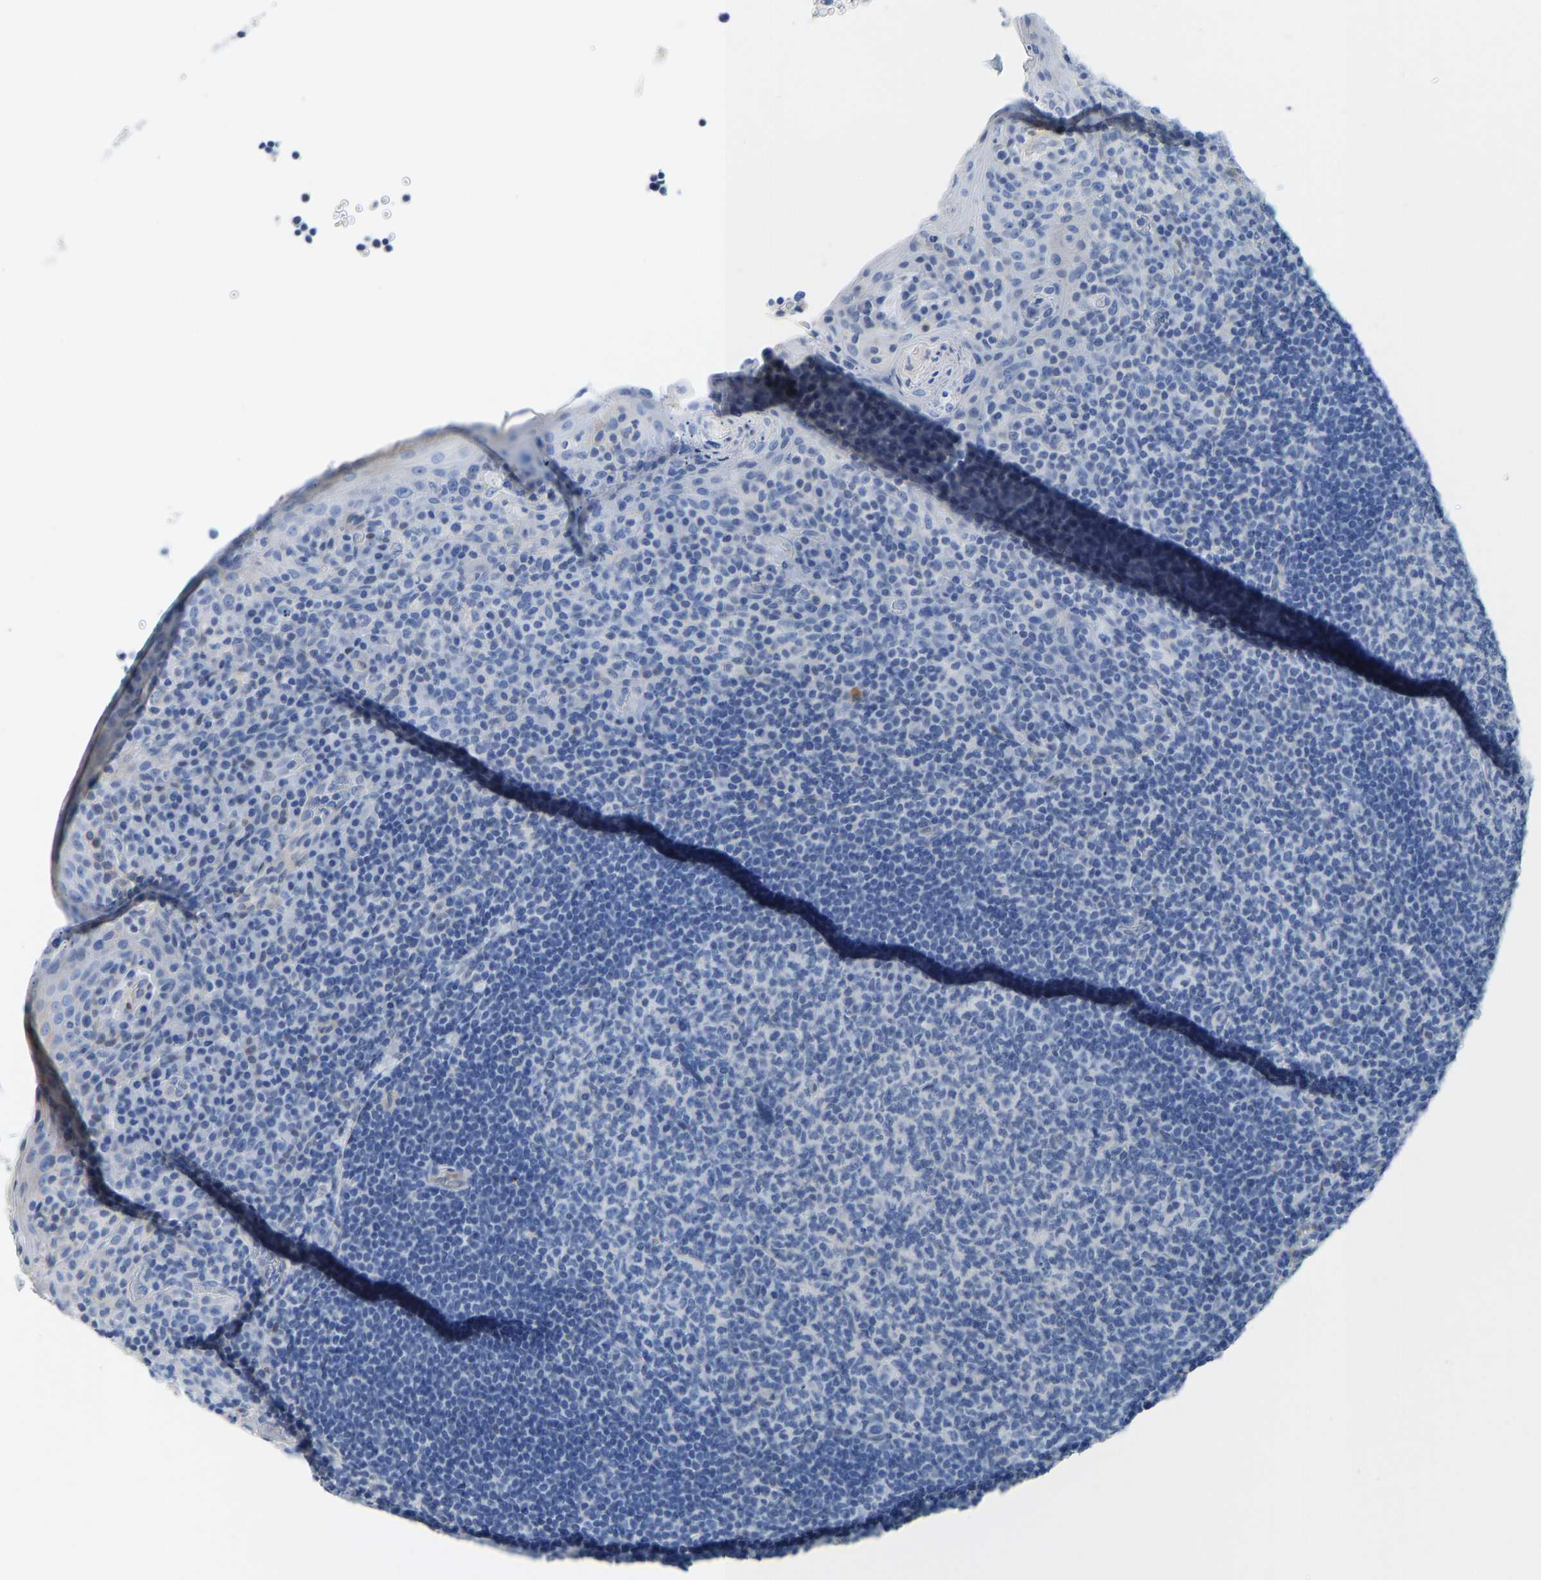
{"staining": {"intensity": "negative", "quantity": "none", "location": "none"}, "tissue": "tonsil", "cell_type": "Germinal center cells", "image_type": "normal", "snomed": [{"axis": "morphology", "description": "Normal tissue, NOS"}, {"axis": "topography", "description": "Tonsil"}], "caption": "IHC micrograph of normal tonsil: human tonsil stained with DAB exhibits no significant protein expression in germinal center cells.", "gene": "NKAIN3", "patient": {"sex": "male", "age": 17}}